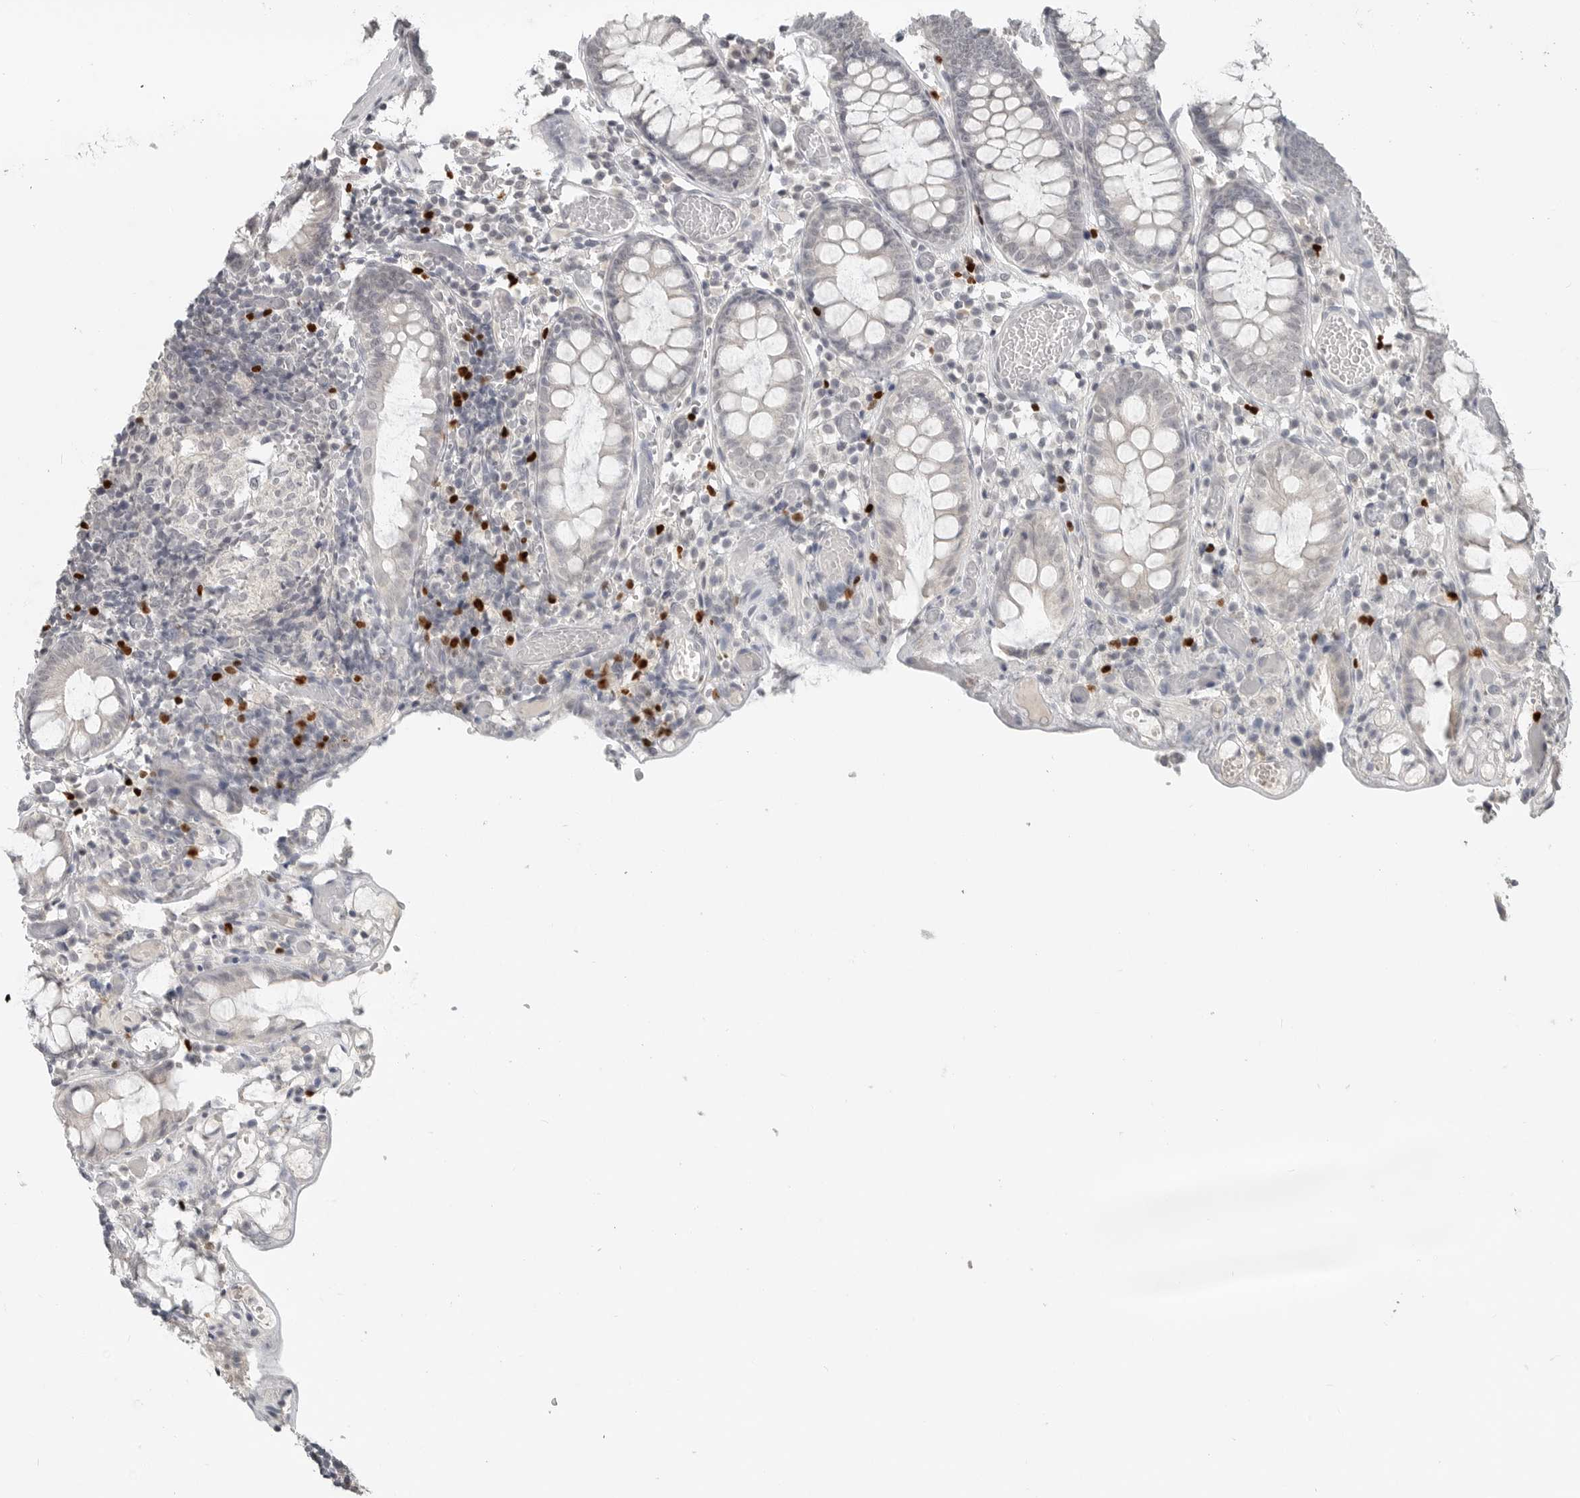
{"staining": {"intensity": "negative", "quantity": "none", "location": "none"}, "tissue": "colon", "cell_type": "Endothelial cells", "image_type": "normal", "snomed": [{"axis": "morphology", "description": "Normal tissue, NOS"}, {"axis": "topography", "description": "Colon"}], "caption": "Immunohistochemistry of benign human colon exhibits no staining in endothelial cells.", "gene": "FOXP3", "patient": {"sex": "male", "age": 14}}